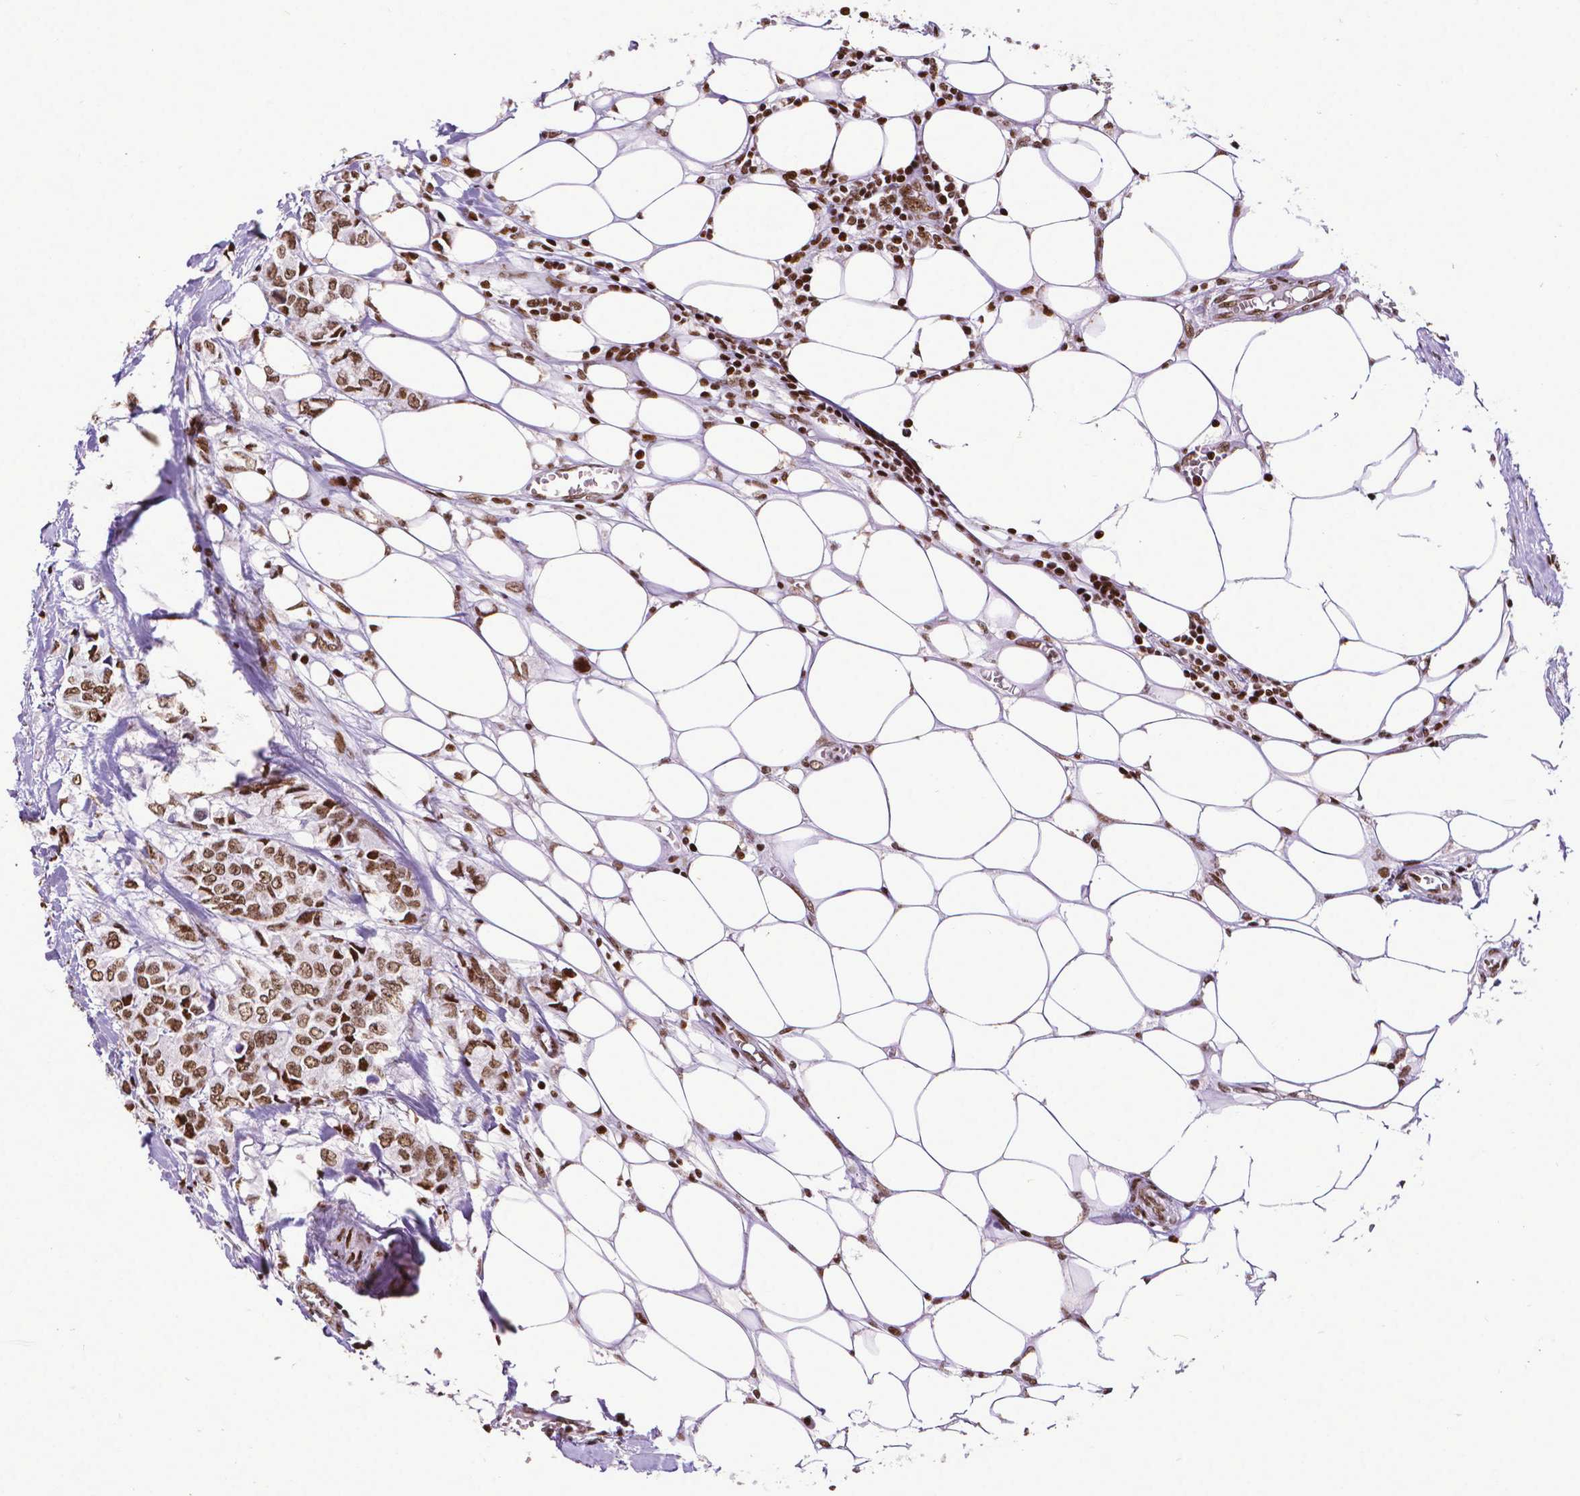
{"staining": {"intensity": "moderate", "quantity": ">75%", "location": "nuclear"}, "tissue": "breast cancer", "cell_type": "Tumor cells", "image_type": "cancer", "snomed": [{"axis": "morphology", "description": "Duct carcinoma"}, {"axis": "topography", "description": "Breast"}], "caption": "Breast cancer stained for a protein shows moderate nuclear positivity in tumor cells. The staining is performed using DAB (3,3'-diaminobenzidine) brown chromogen to label protein expression. The nuclei are counter-stained blue using hematoxylin.", "gene": "CTCF", "patient": {"sex": "female", "age": 85}}